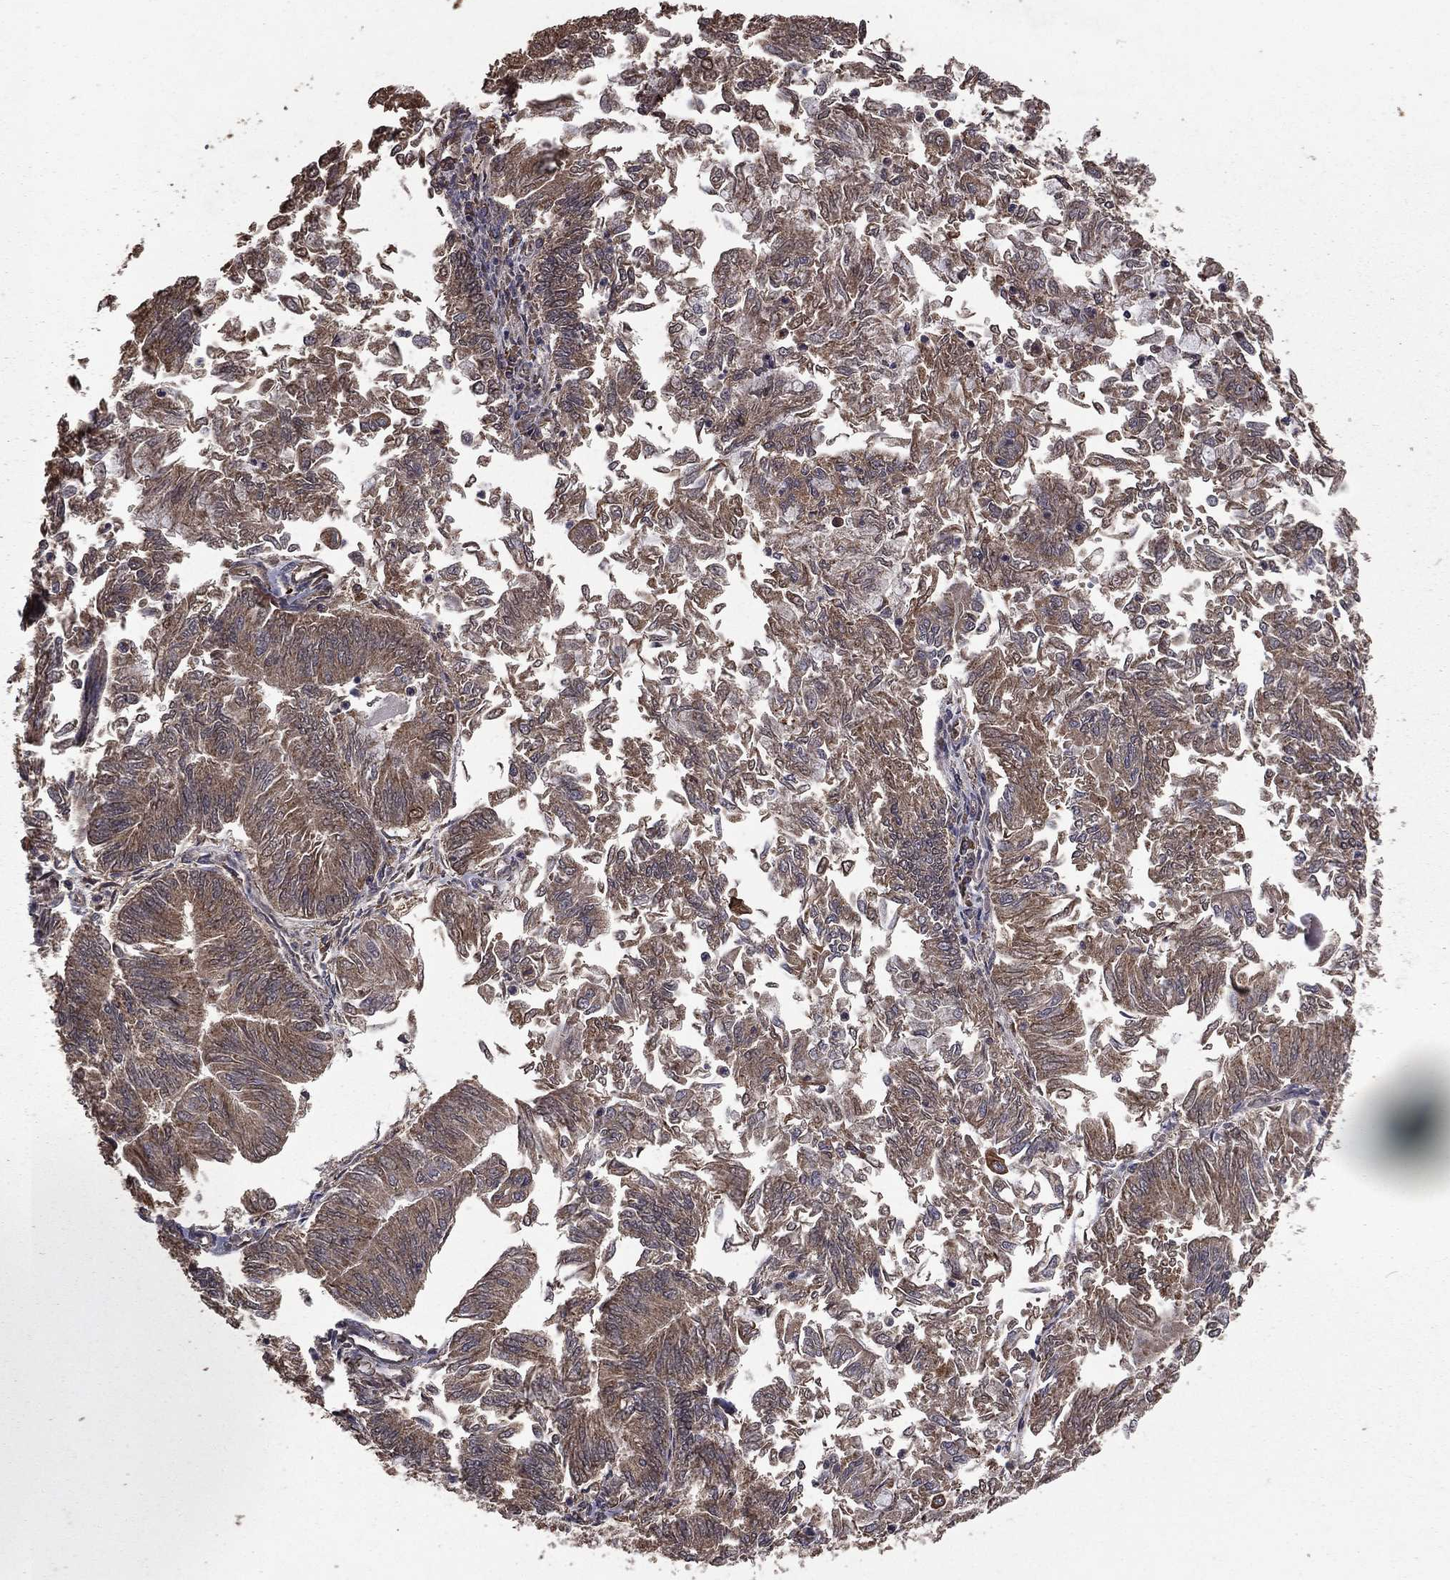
{"staining": {"intensity": "weak", "quantity": "<25%", "location": "cytoplasmic/membranous"}, "tissue": "endometrial cancer", "cell_type": "Tumor cells", "image_type": "cancer", "snomed": [{"axis": "morphology", "description": "Adenocarcinoma, NOS"}, {"axis": "topography", "description": "Endometrium"}], "caption": "High magnification brightfield microscopy of endometrial adenocarcinoma stained with DAB (brown) and counterstained with hematoxylin (blue): tumor cells show no significant positivity.", "gene": "BIRC6", "patient": {"sex": "female", "age": 59}}